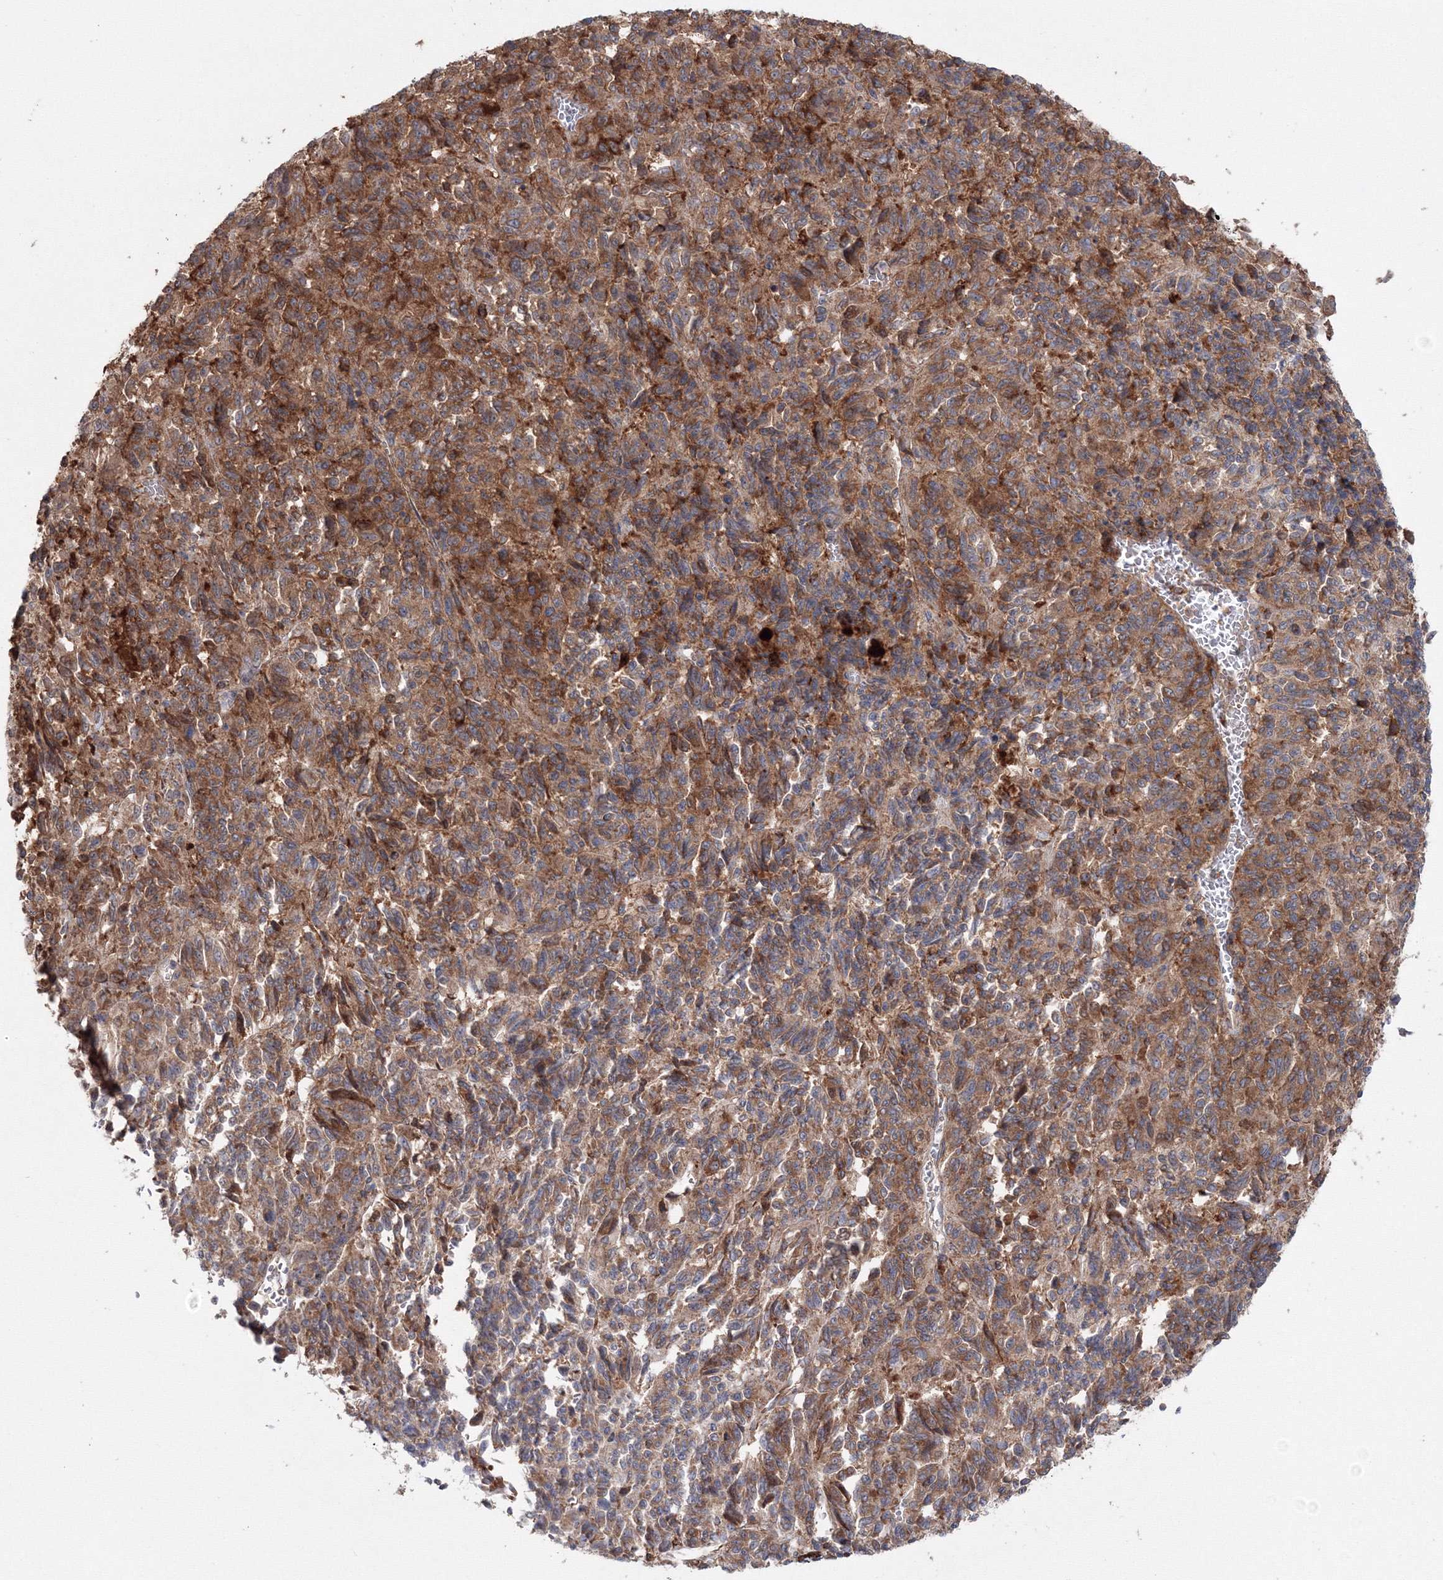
{"staining": {"intensity": "strong", "quantity": ">75%", "location": "cytoplasmic/membranous"}, "tissue": "melanoma", "cell_type": "Tumor cells", "image_type": "cancer", "snomed": [{"axis": "morphology", "description": "Malignant melanoma, Metastatic site"}, {"axis": "topography", "description": "Lung"}], "caption": "Protein staining displays strong cytoplasmic/membranous expression in approximately >75% of tumor cells in malignant melanoma (metastatic site). (DAB = brown stain, brightfield microscopy at high magnification).", "gene": "PEX13", "patient": {"sex": "male", "age": 64}}